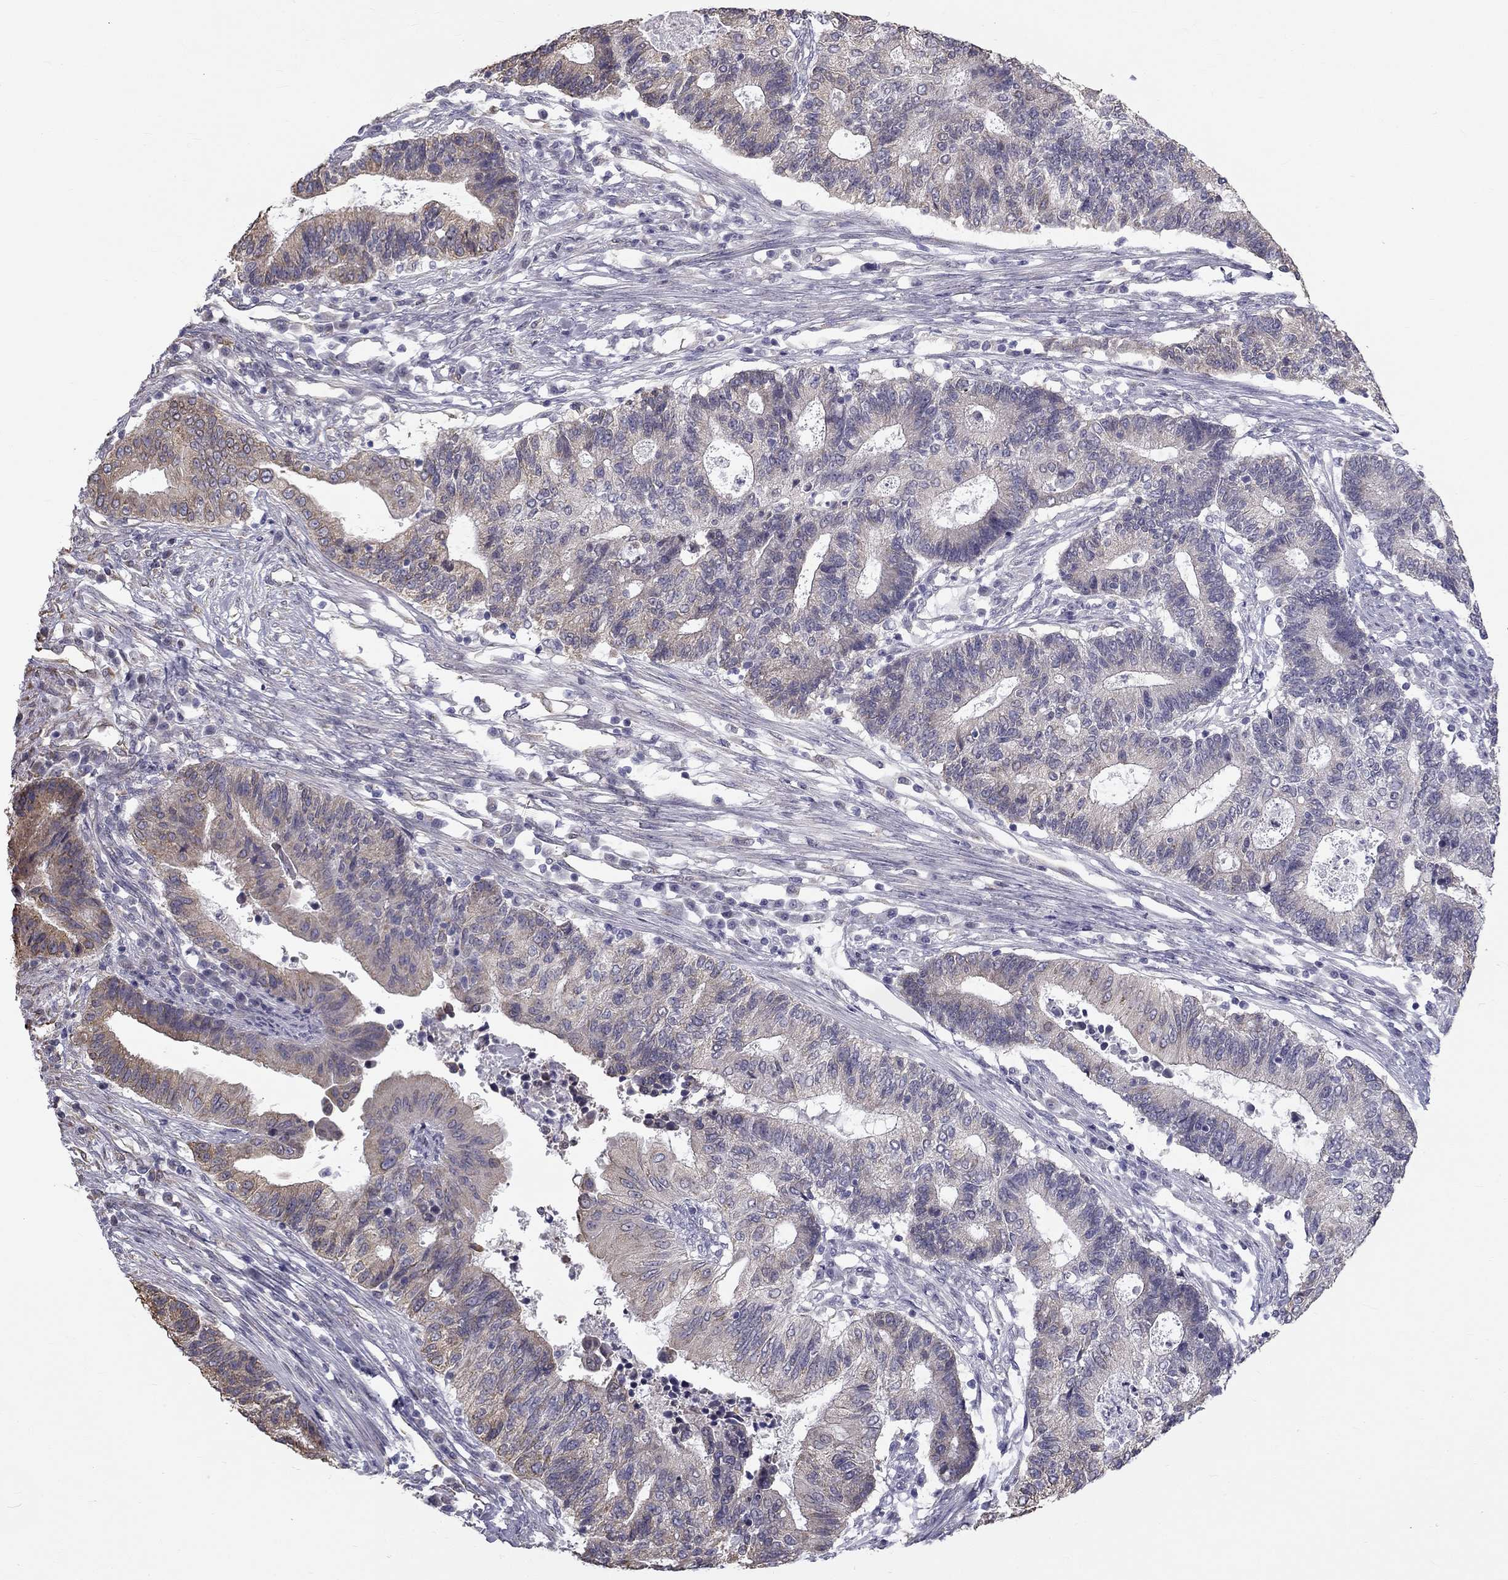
{"staining": {"intensity": "moderate", "quantity": "<25%", "location": "cytoplasmic/membranous"}, "tissue": "endometrial cancer", "cell_type": "Tumor cells", "image_type": "cancer", "snomed": [{"axis": "morphology", "description": "Adenocarcinoma, NOS"}, {"axis": "topography", "description": "Uterus"}, {"axis": "topography", "description": "Endometrium"}], "caption": "Endometrial adenocarcinoma tissue reveals moderate cytoplasmic/membranous staining in about <25% of tumor cells", "gene": "CCDC40", "patient": {"sex": "female", "age": 54}}